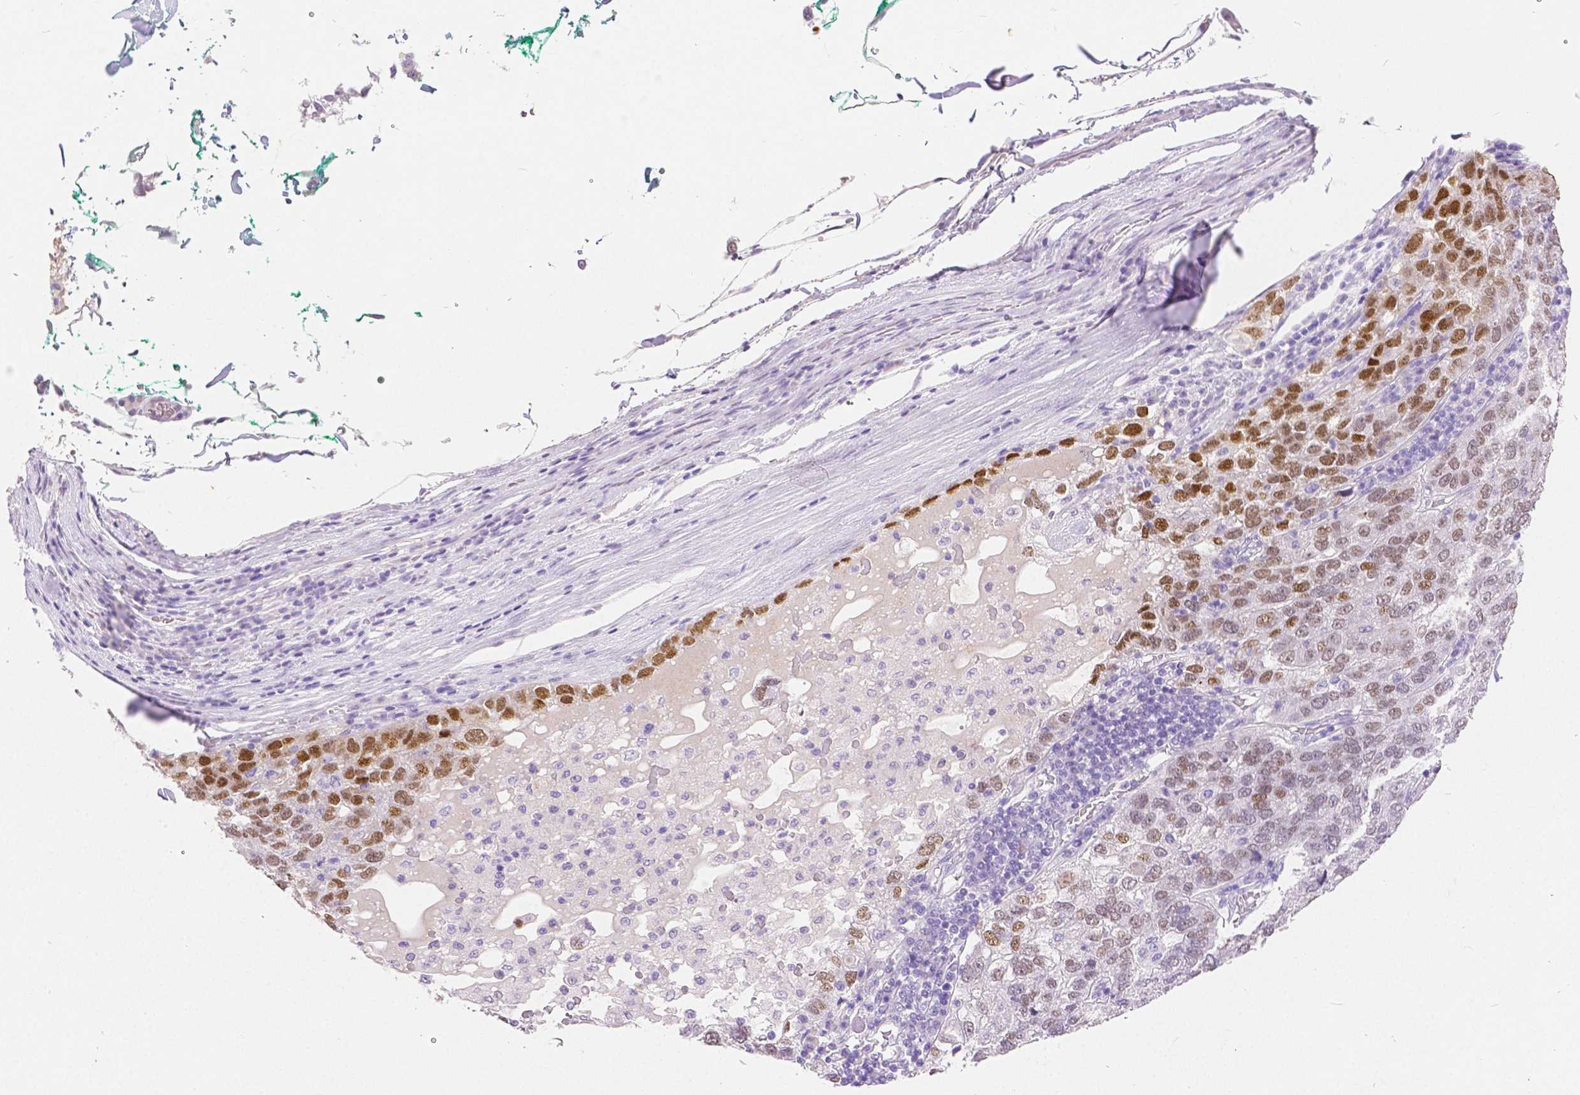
{"staining": {"intensity": "strong", "quantity": "<25%", "location": "nuclear"}, "tissue": "pancreatic cancer", "cell_type": "Tumor cells", "image_type": "cancer", "snomed": [{"axis": "morphology", "description": "Adenocarcinoma, NOS"}, {"axis": "topography", "description": "Pancreas"}], "caption": "Pancreatic adenocarcinoma stained for a protein (brown) reveals strong nuclear positive expression in about <25% of tumor cells.", "gene": "HNF1B", "patient": {"sex": "female", "age": 61}}